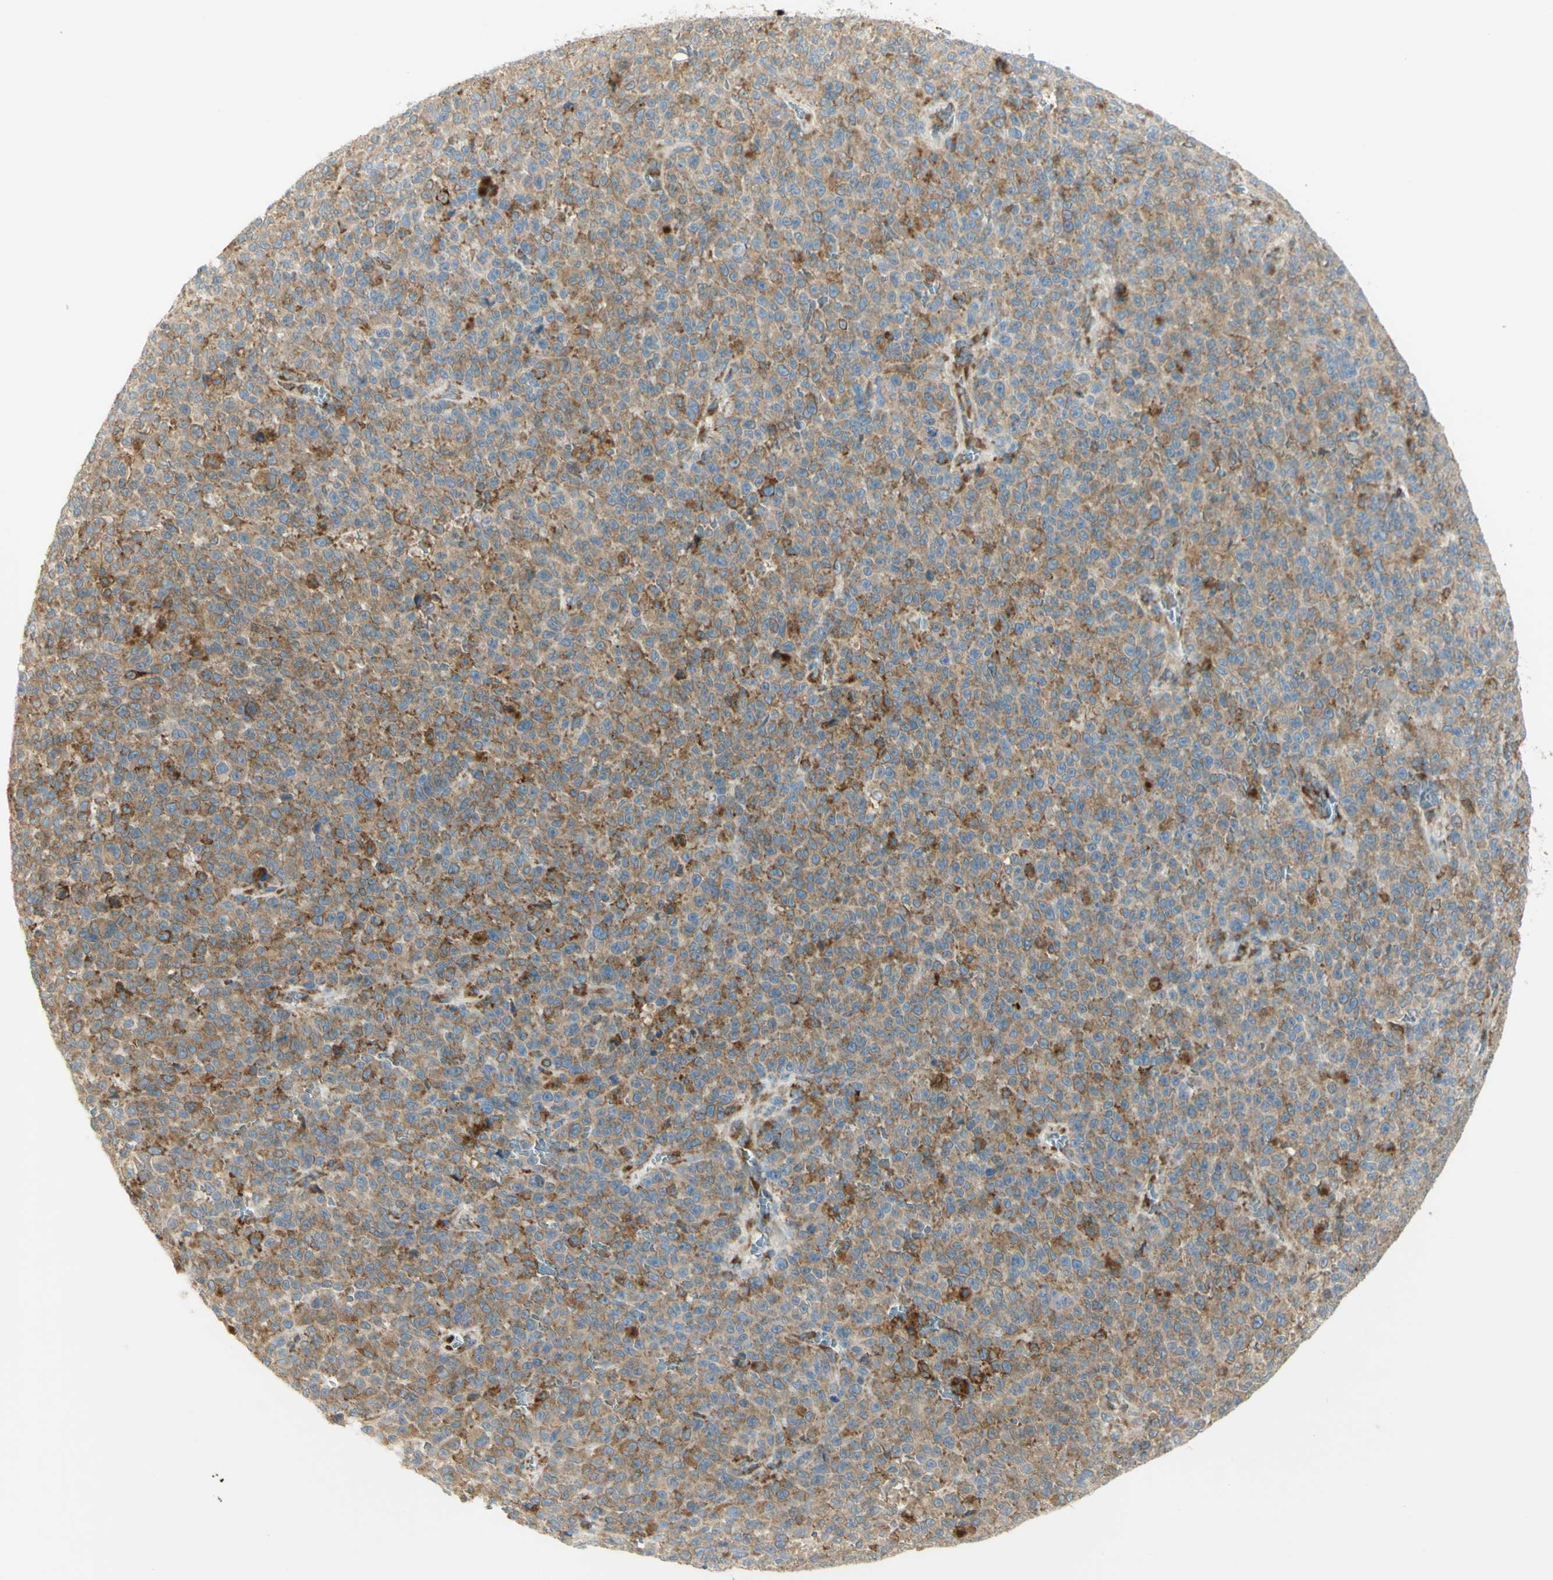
{"staining": {"intensity": "moderate", "quantity": ">75%", "location": "cytoplasmic/membranous"}, "tissue": "melanoma", "cell_type": "Tumor cells", "image_type": "cancer", "snomed": [{"axis": "morphology", "description": "Malignant melanoma, NOS"}, {"axis": "topography", "description": "Skin"}], "caption": "An image showing moderate cytoplasmic/membranous positivity in approximately >75% of tumor cells in melanoma, as visualized by brown immunohistochemical staining.", "gene": "MANF", "patient": {"sex": "female", "age": 82}}